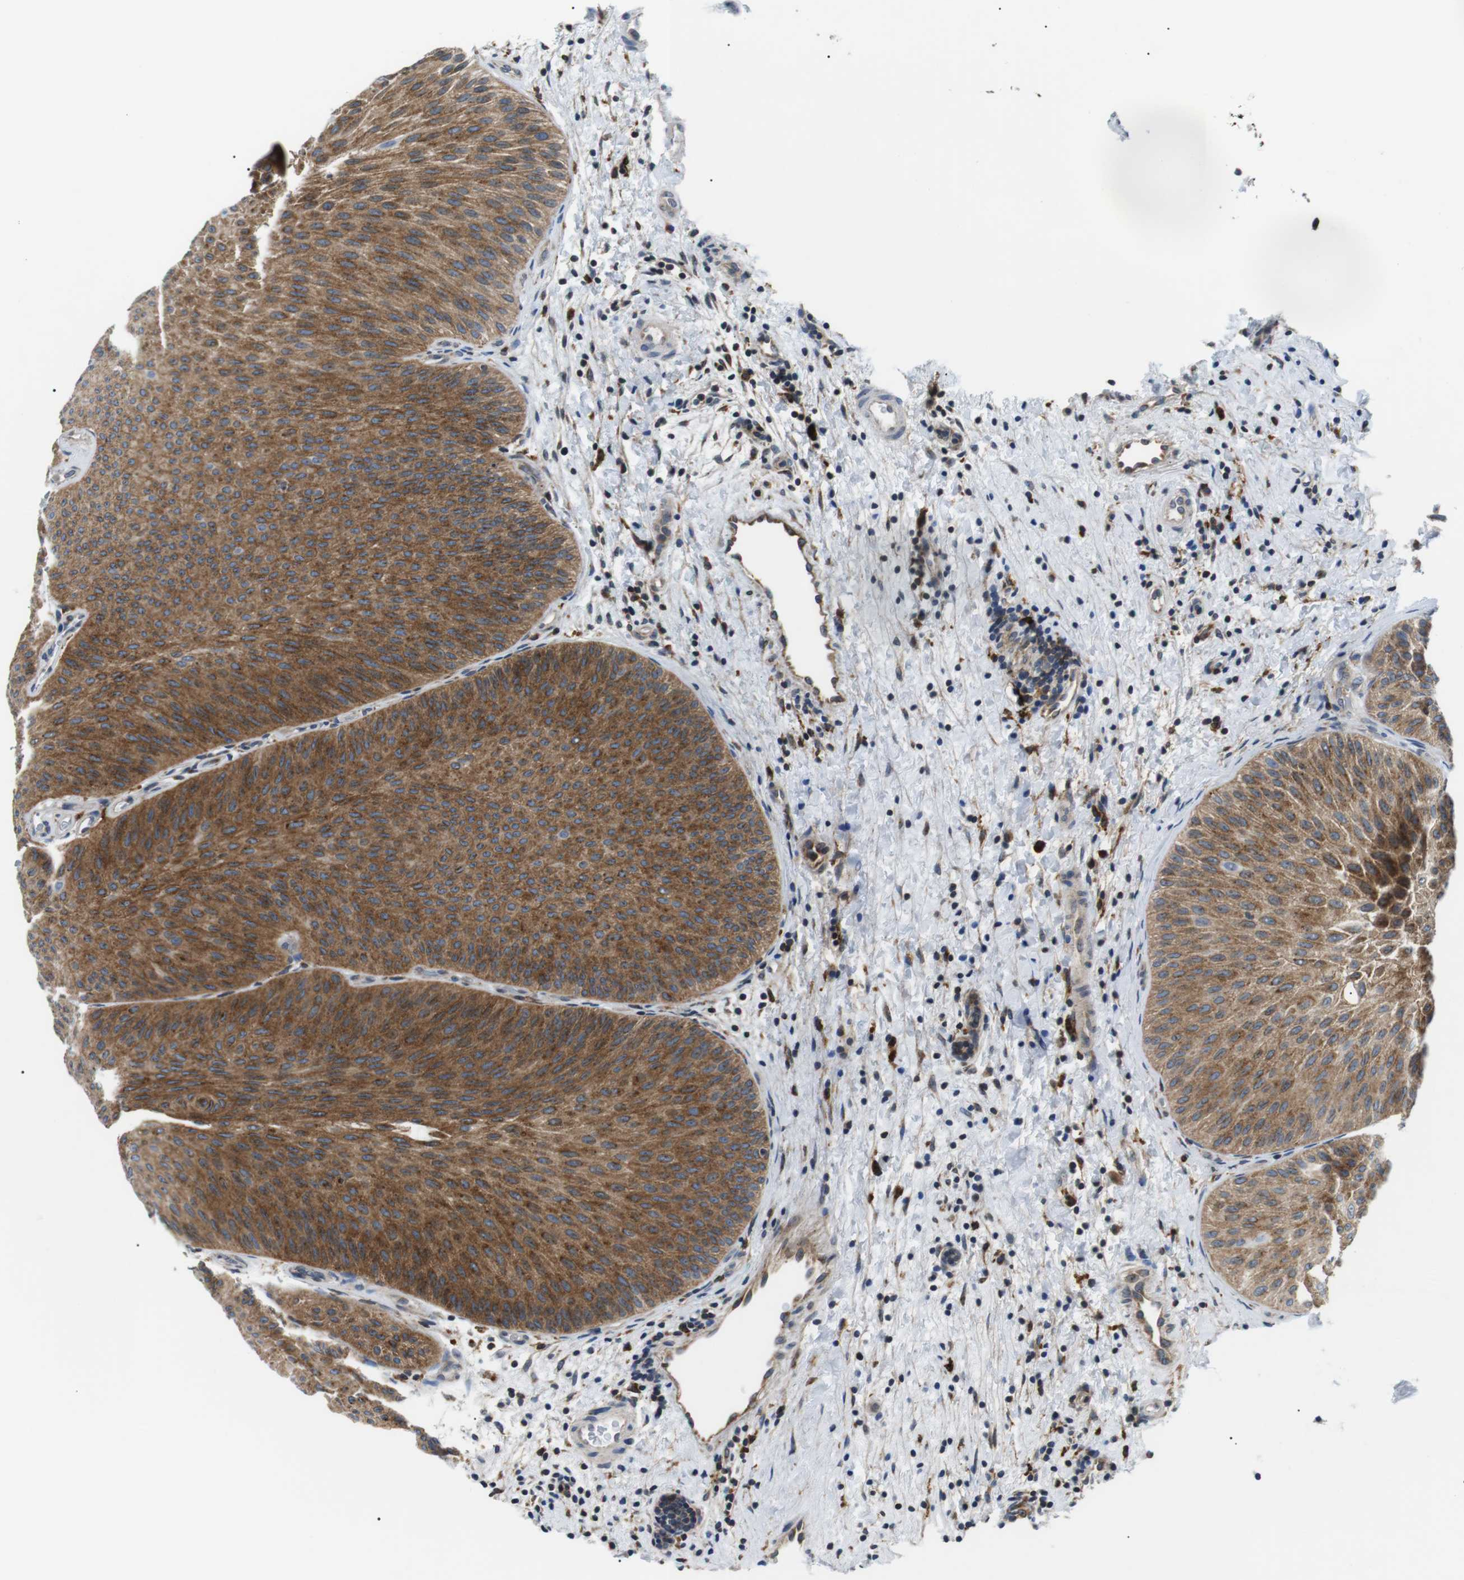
{"staining": {"intensity": "moderate", "quantity": ">75%", "location": "cytoplasmic/membranous"}, "tissue": "urothelial cancer", "cell_type": "Tumor cells", "image_type": "cancer", "snomed": [{"axis": "morphology", "description": "Urothelial carcinoma, Low grade"}, {"axis": "topography", "description": "Urinary bladder"}], "caption": "Low-grade urothelial carcinoma stained with IHC exhibits moderate cytoplasmic/membranous expression in approximately >75% of tumor cells. (brown staining indicates protein expression, while blue staining denotes nuclei).", "gene": "RAB9A", "patient": {"sex": "female", "age": 60}}